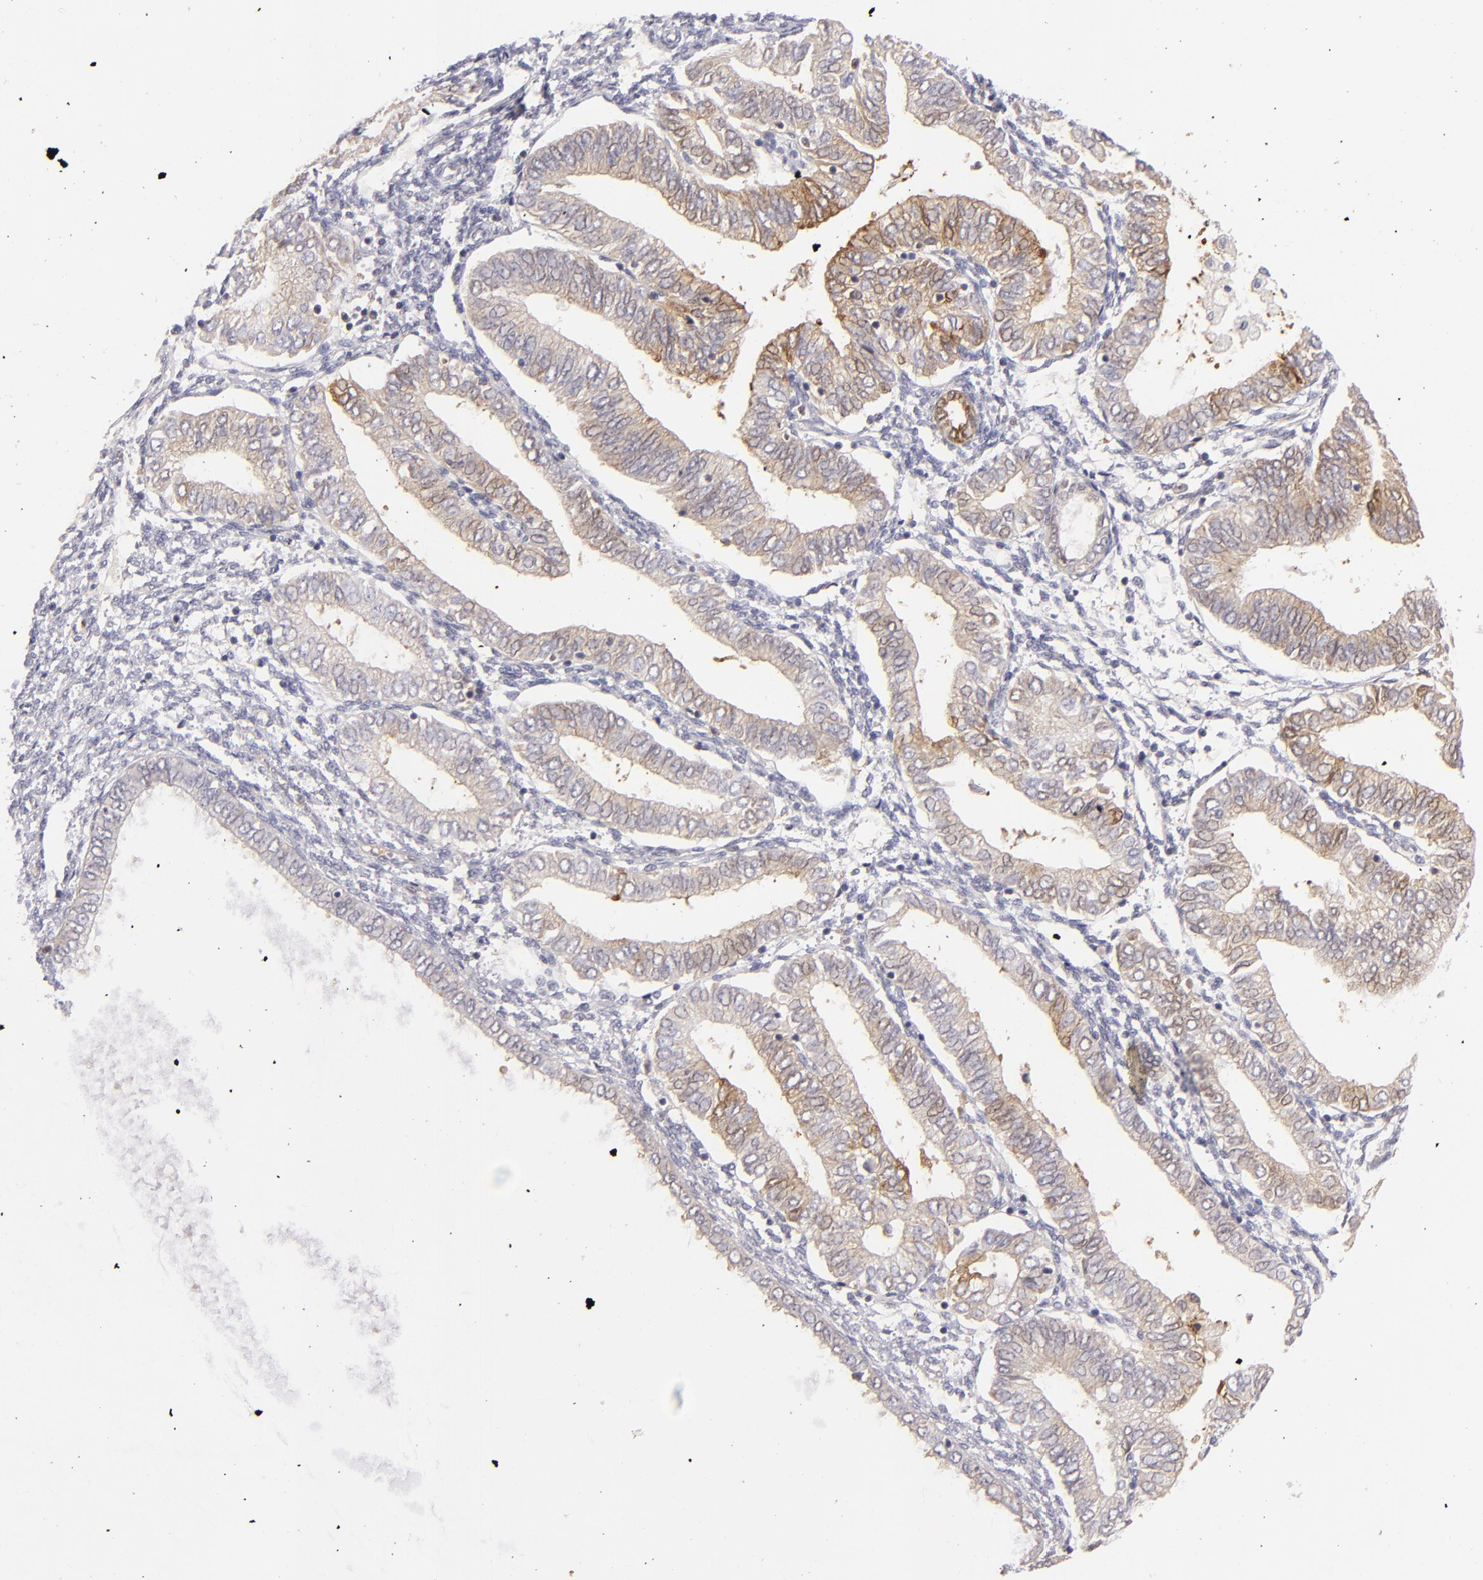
{"staining": {"intensity": "moderate", "quantity": ">75%", "location": "cytoplasmic/membranous"}, "tissue": "endometrial cancer", "cell_type": "Tumor cells", "image_type": "cancer", "snomed": [{"axis": "morphology", "description": "Adenocarcinoma, NOS"}, {"axis": "topography", "description": "Endometrium"}], "caption": "Endometrial cancer (adenocarcinoma) stained for a protein demonstrates moderate cytoplasmic/membranous positivity in tumor cells.", "gene": "MMP10", "patient": {"sex": "female", "age": 51}}